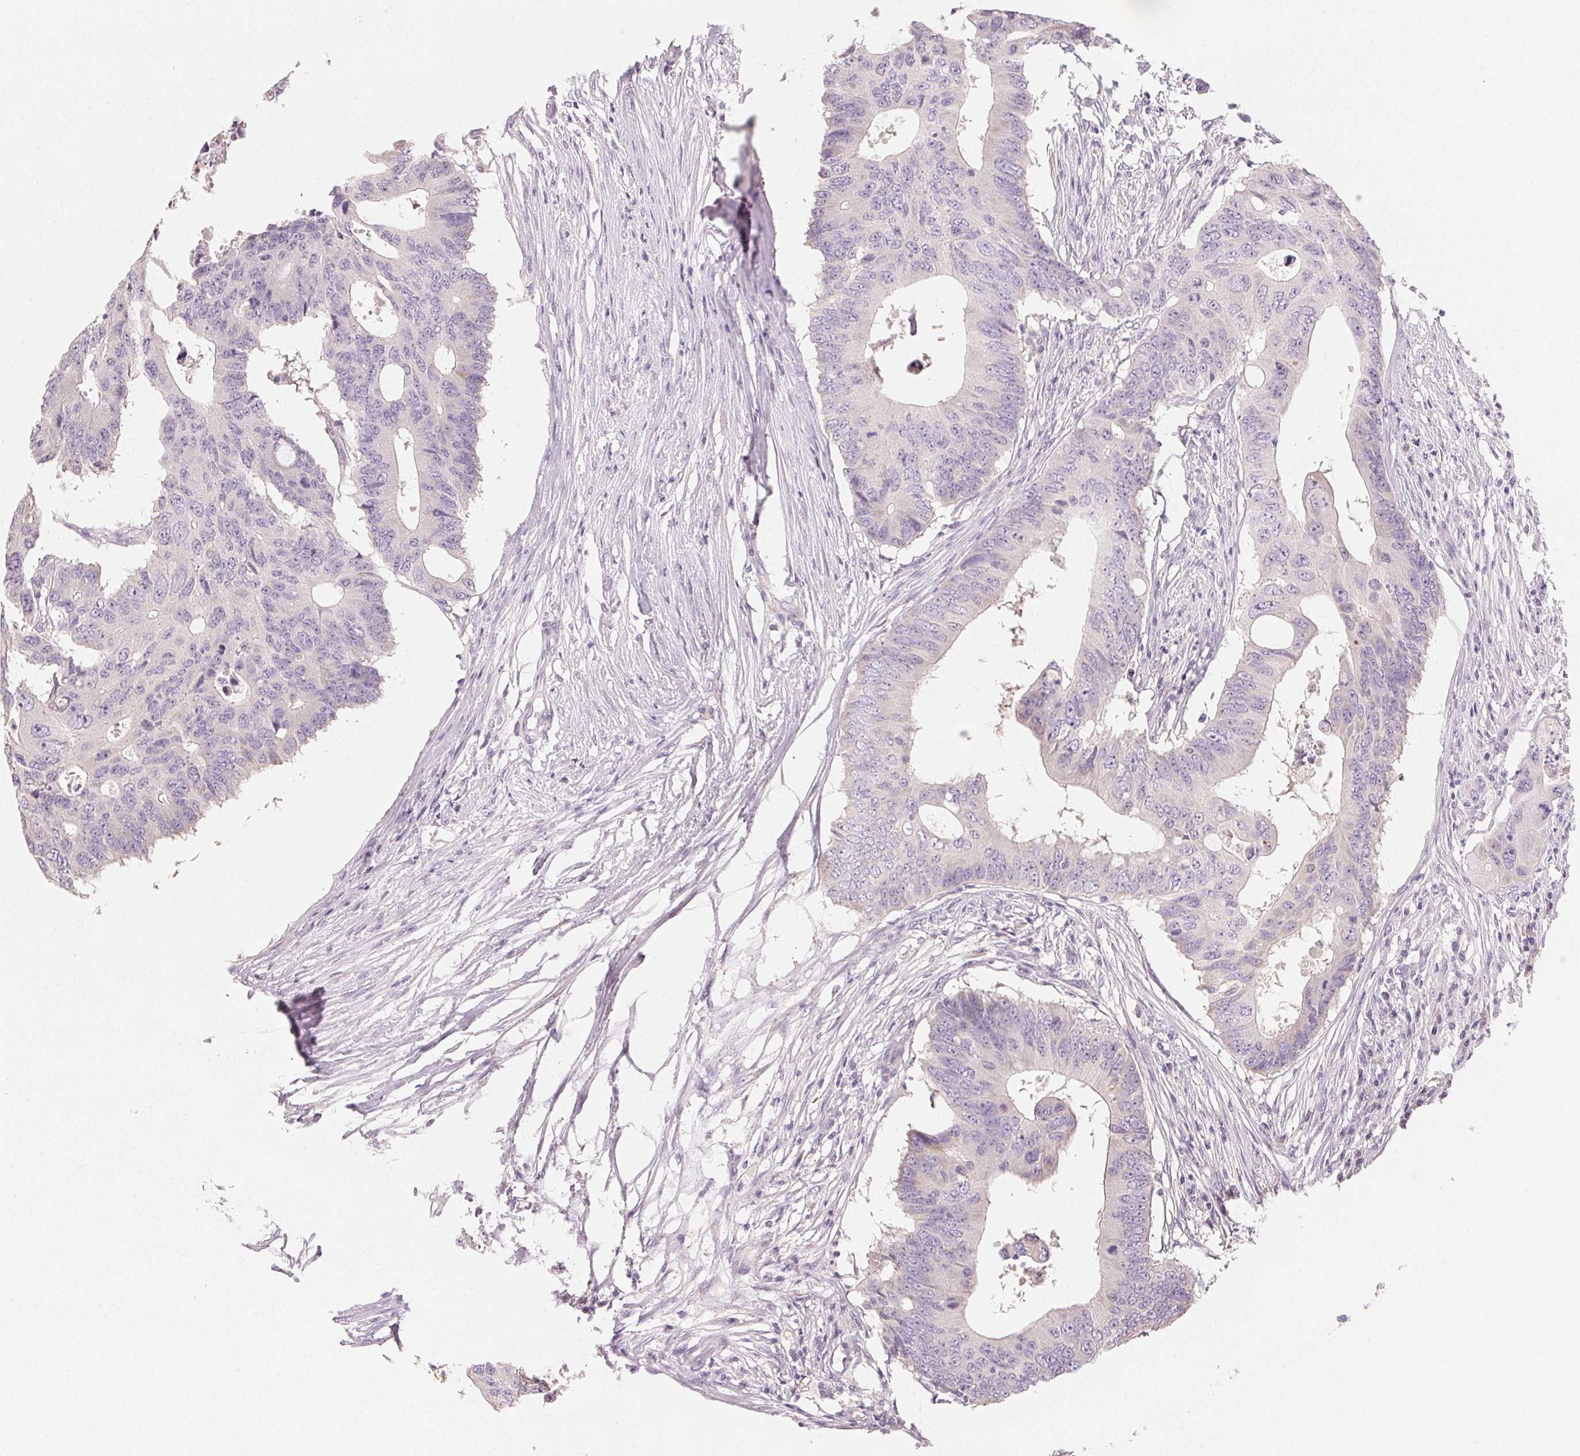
{"staining": {"intensity": "negative", "quantity": "none", "location": "none"}, "tissue": "colorectal cancer", "cell_type": "Tumor cells", "image_type": "cancer", "snomed": [{"axis": "morphology", "description": "Adenocarcinoma, NOS"}, {"axis": "topography", "description": "Colon"}], "caption": "Photomicrograph shows no protein expression in tumor cells of colorectal cancer (adenocarcinoma) tissue. (DAB (3,3'-diaminobenzidine) IHC with hematoxylin counter stain).", "gene": "MYBL1", "patient": {"sex": "male", "age": 71}}